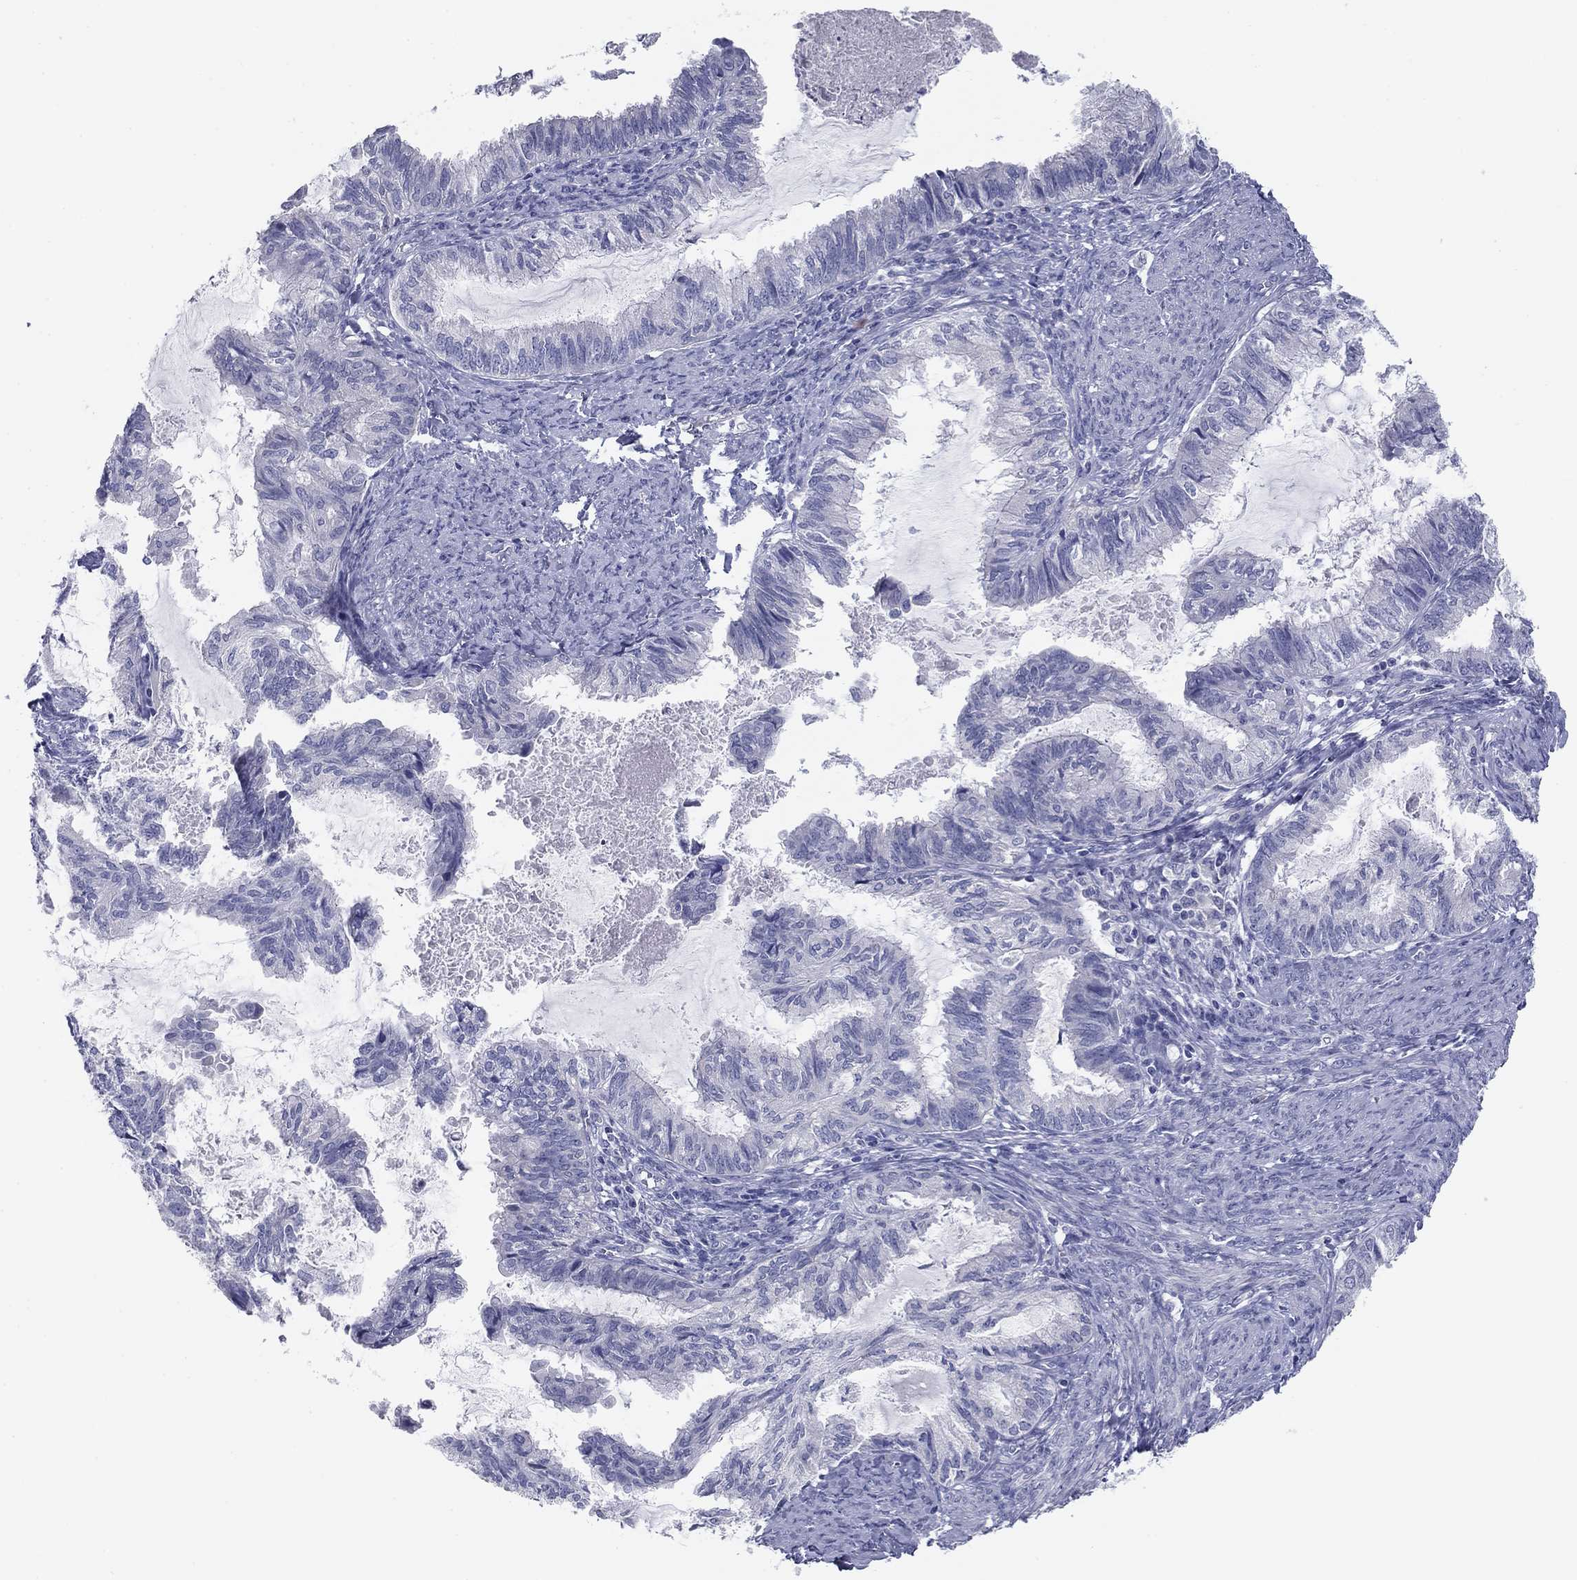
{"staining": {"intensity": "negative", "quantity": "none", "location": "none"}, "tissue": "endometrial cancer", "cell_type": "Tumor cells", "image_type": "cancer", "snomed": [{"axis": "morphology", "description": "Adenocarcinoma, NOS"}, {"axis": "topography", "description": "Endometrium"}], "caption": "Endometrial cancer was stained to show a protein in brown. There is no significant staining in tumor cells.", "gene": "GRK7", "patient": {"sex": "female", "age": 86}}